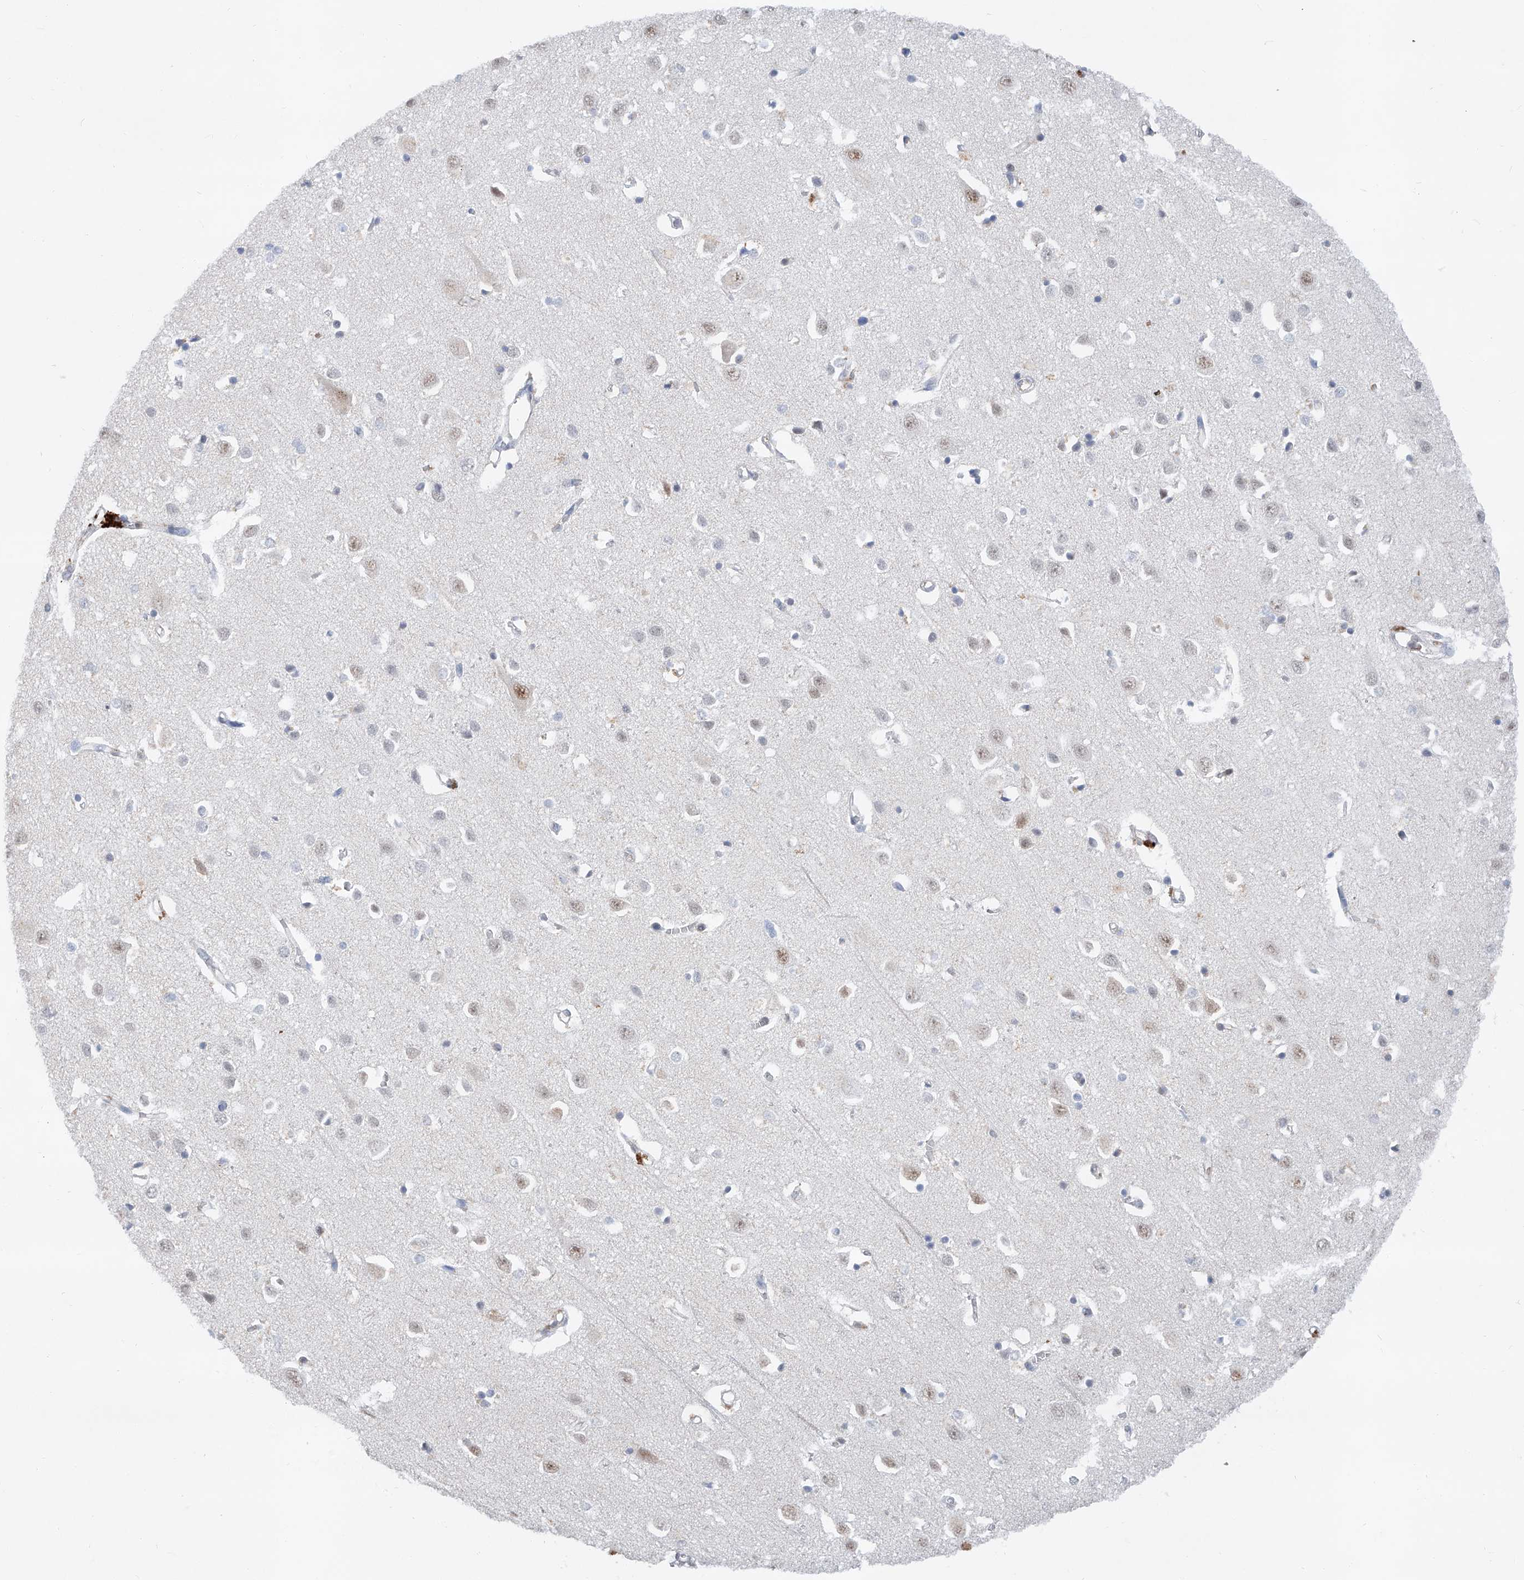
{"staining": {"intensity": "negative", "quantity": "none", "location": "none"}, "tissue": "cerebral cortex", "cell_type": "Endothelial cells", "image_type": "normal", "snomed": [{"axis": "morphology", "description": "Normal tissue, NOS"}, {"axis": "topography", "description": "Cerebral cortex"}], "caption": "Immunohistochemistry image of benign cerebral cortex stained for a protein (brown), which exhibits no staining in endothelial cells. (DAB (3,3'-diaminobenzidine) immunohistochemistry (IHC), high magnification).", "gene": "SNRNP200", "patient": {"sex": "female", "age": 64}}